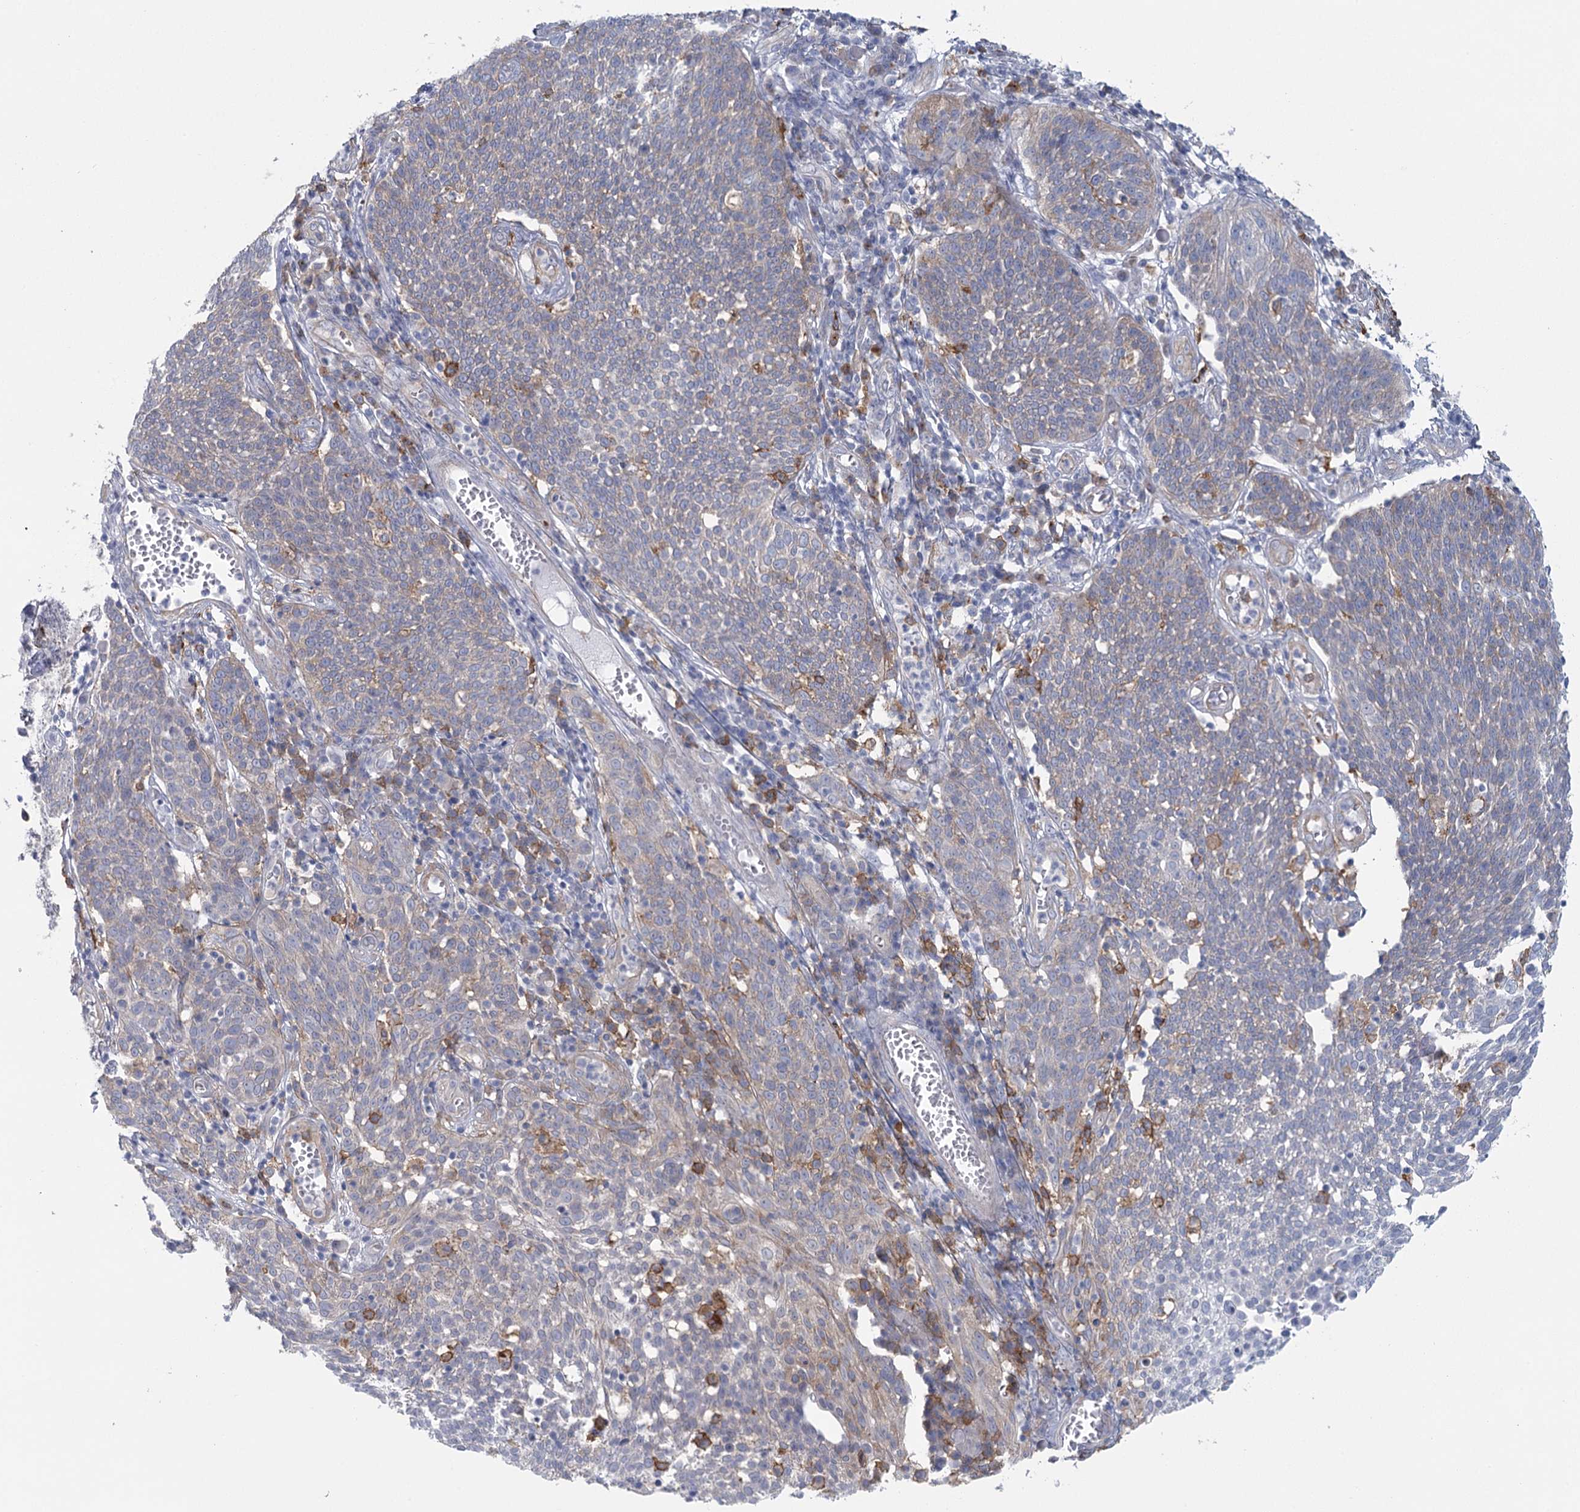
{"staining": {"intensity": "negative", "quantity": "none", "location": "none"}, "tissue": "cervical cancer", "cell_type": "Tumor cells", "image_type": "cancer", "snomed": [{"axis": "morphology", "description": "Squamous cell carcinoma, NOS"}, {"axis": "topography", "description": "Cervix"}], "caption": "Image shows no significant protein expression in tumor cells of cervical cancer (squamous cell carcinoma).", "gene": "CCDC88A", "patient": {"sex": "female", "age": 34}}